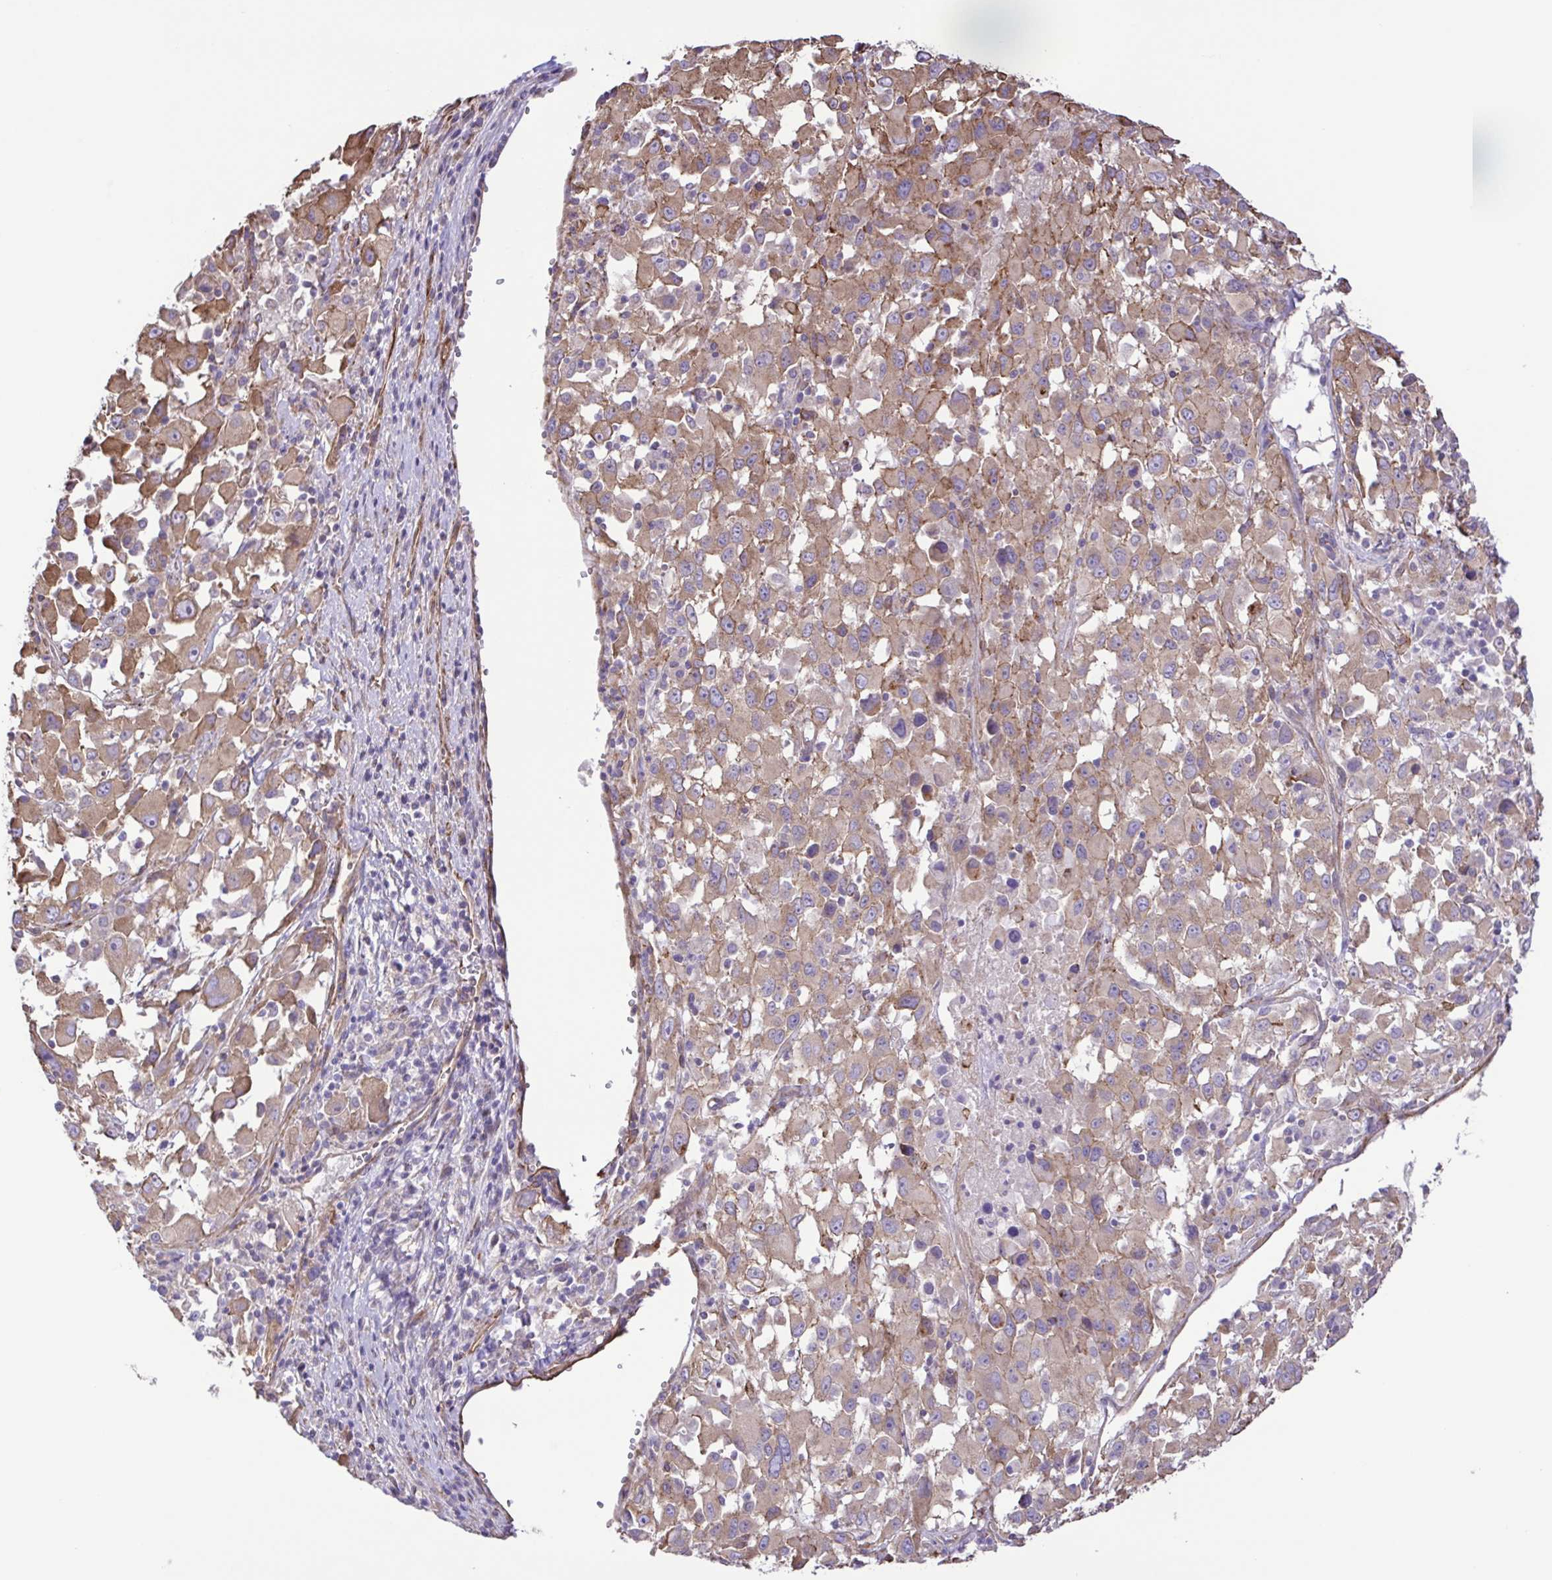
{"staining": {"intensity": "weak", "quantity": ">75%", "location": "cytoplasmic/membranous"}, "tissue": "melanoma", "cell_type": "Tumor cells", "image_type": "cancer", "snomed": [{"axis": "morphology", "description": "Malignant melanoma, Metastatic site"}, {"axis": "topography", "description": "Soft tissue"}], "caption": "Protein expression analysis of human melanoma reveals weak cytoplasmic/membranous staining in approximately >75% of tumor cells.", "gene": "FLT1", "patient": {"sex": "male", "age": 50}}